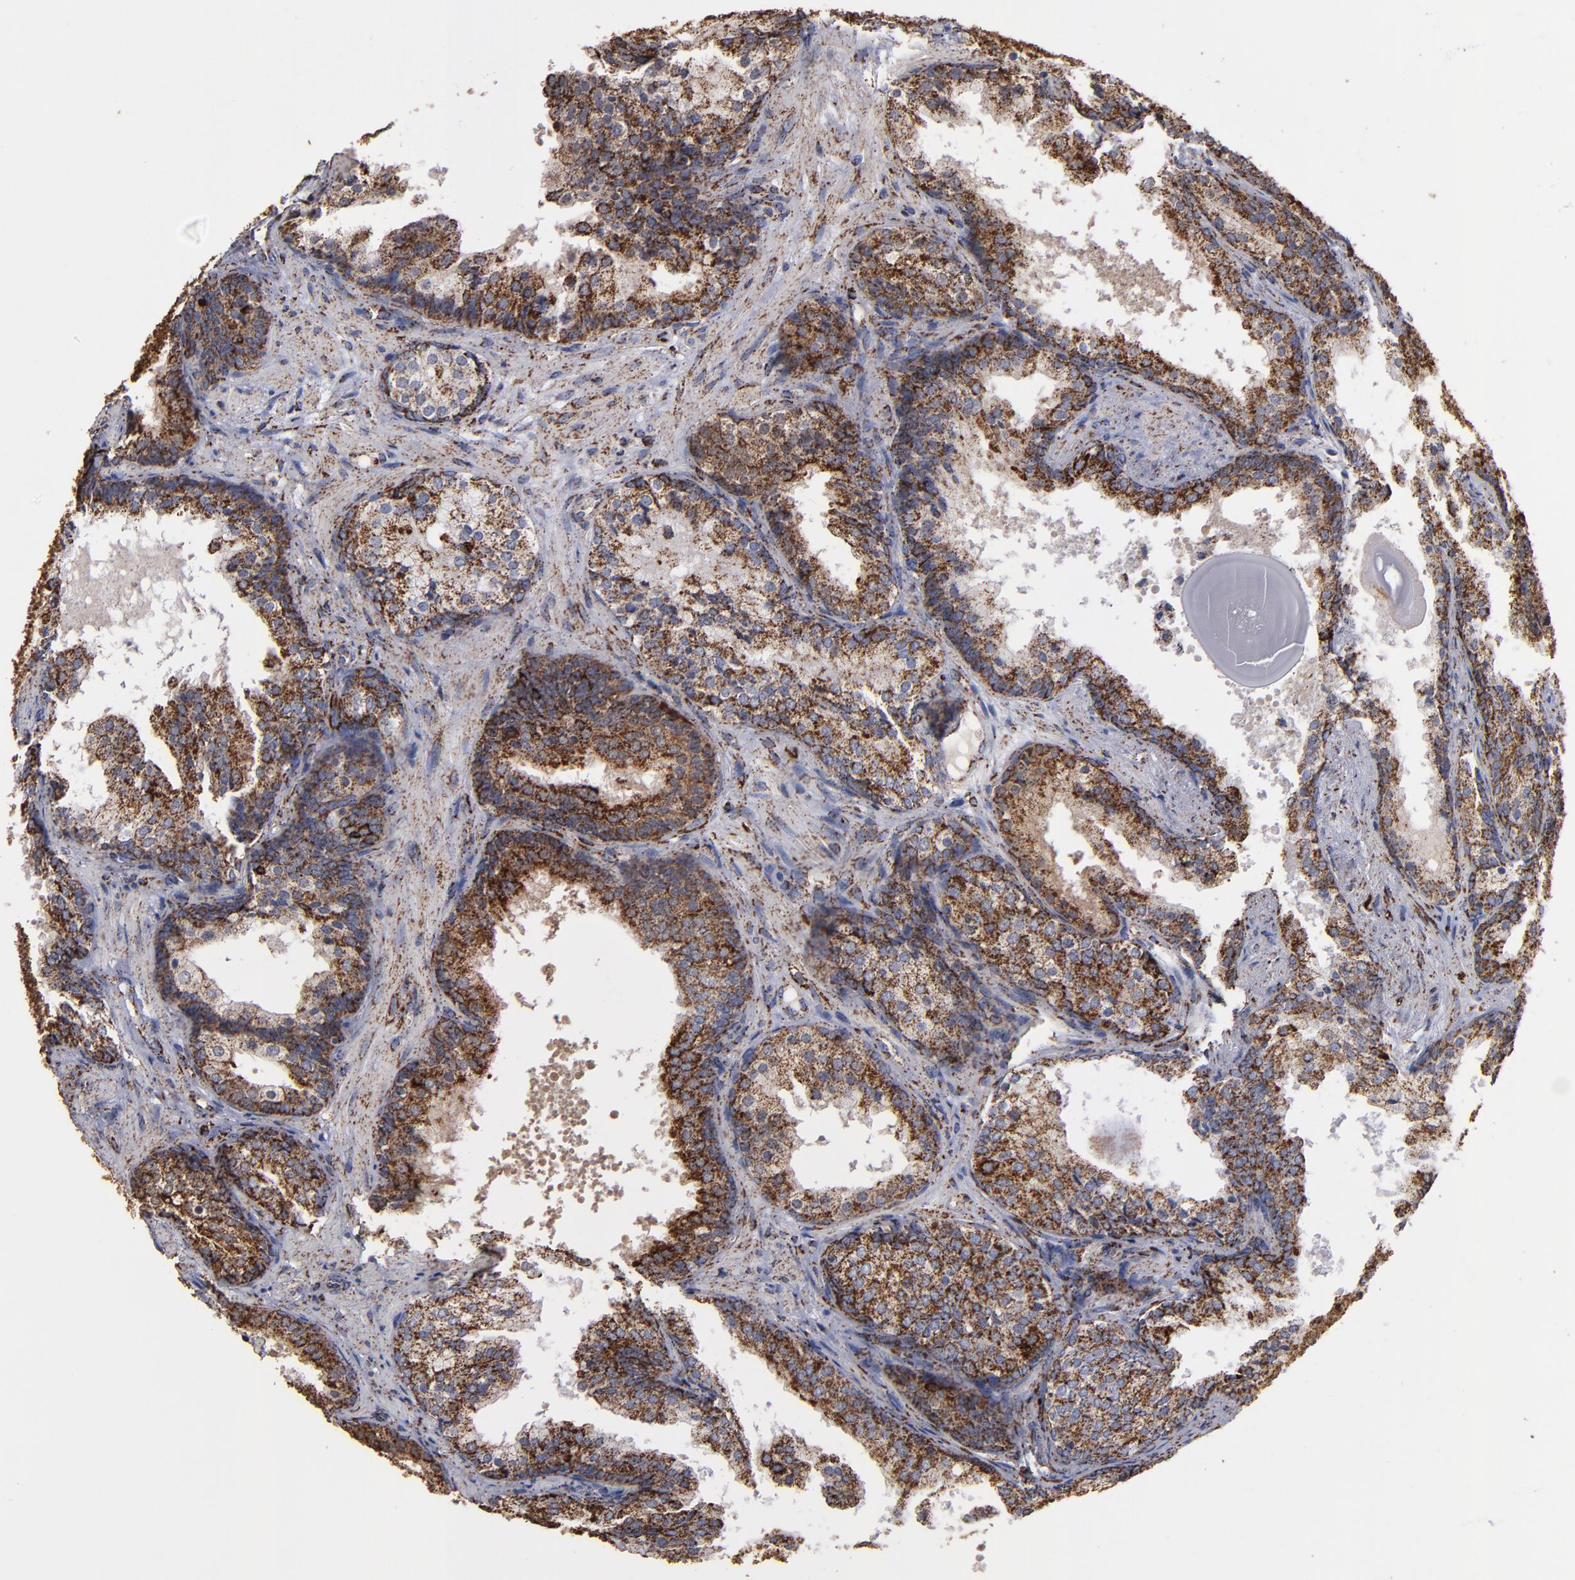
{"staining": {"intensity": "strong", "quantity": ">75%", "location": "cytoplasmic/membranous"}, "tissue": "prostate cancer", "cell_type": "Tumor cells", "image_type": "cancer", "snomed": [{"axis": "morphology", "description": "Adenocarcinoma, Low grade"}, {"axis": "topography", "description": "Prostate"}], "caption": "DAB (3,3'-diaminobenzidine) immunohistochemical staining of human prostate cancer demonstrates strong cytoplasmic/membranous protein expression in about >75% of tumor cells. Immunohistochemistry (ihc) stains the protein of interest in brown and the nuclei are stained blue.", "gene": "SOD2", "patient": {"sex": "male", "age": 69}}